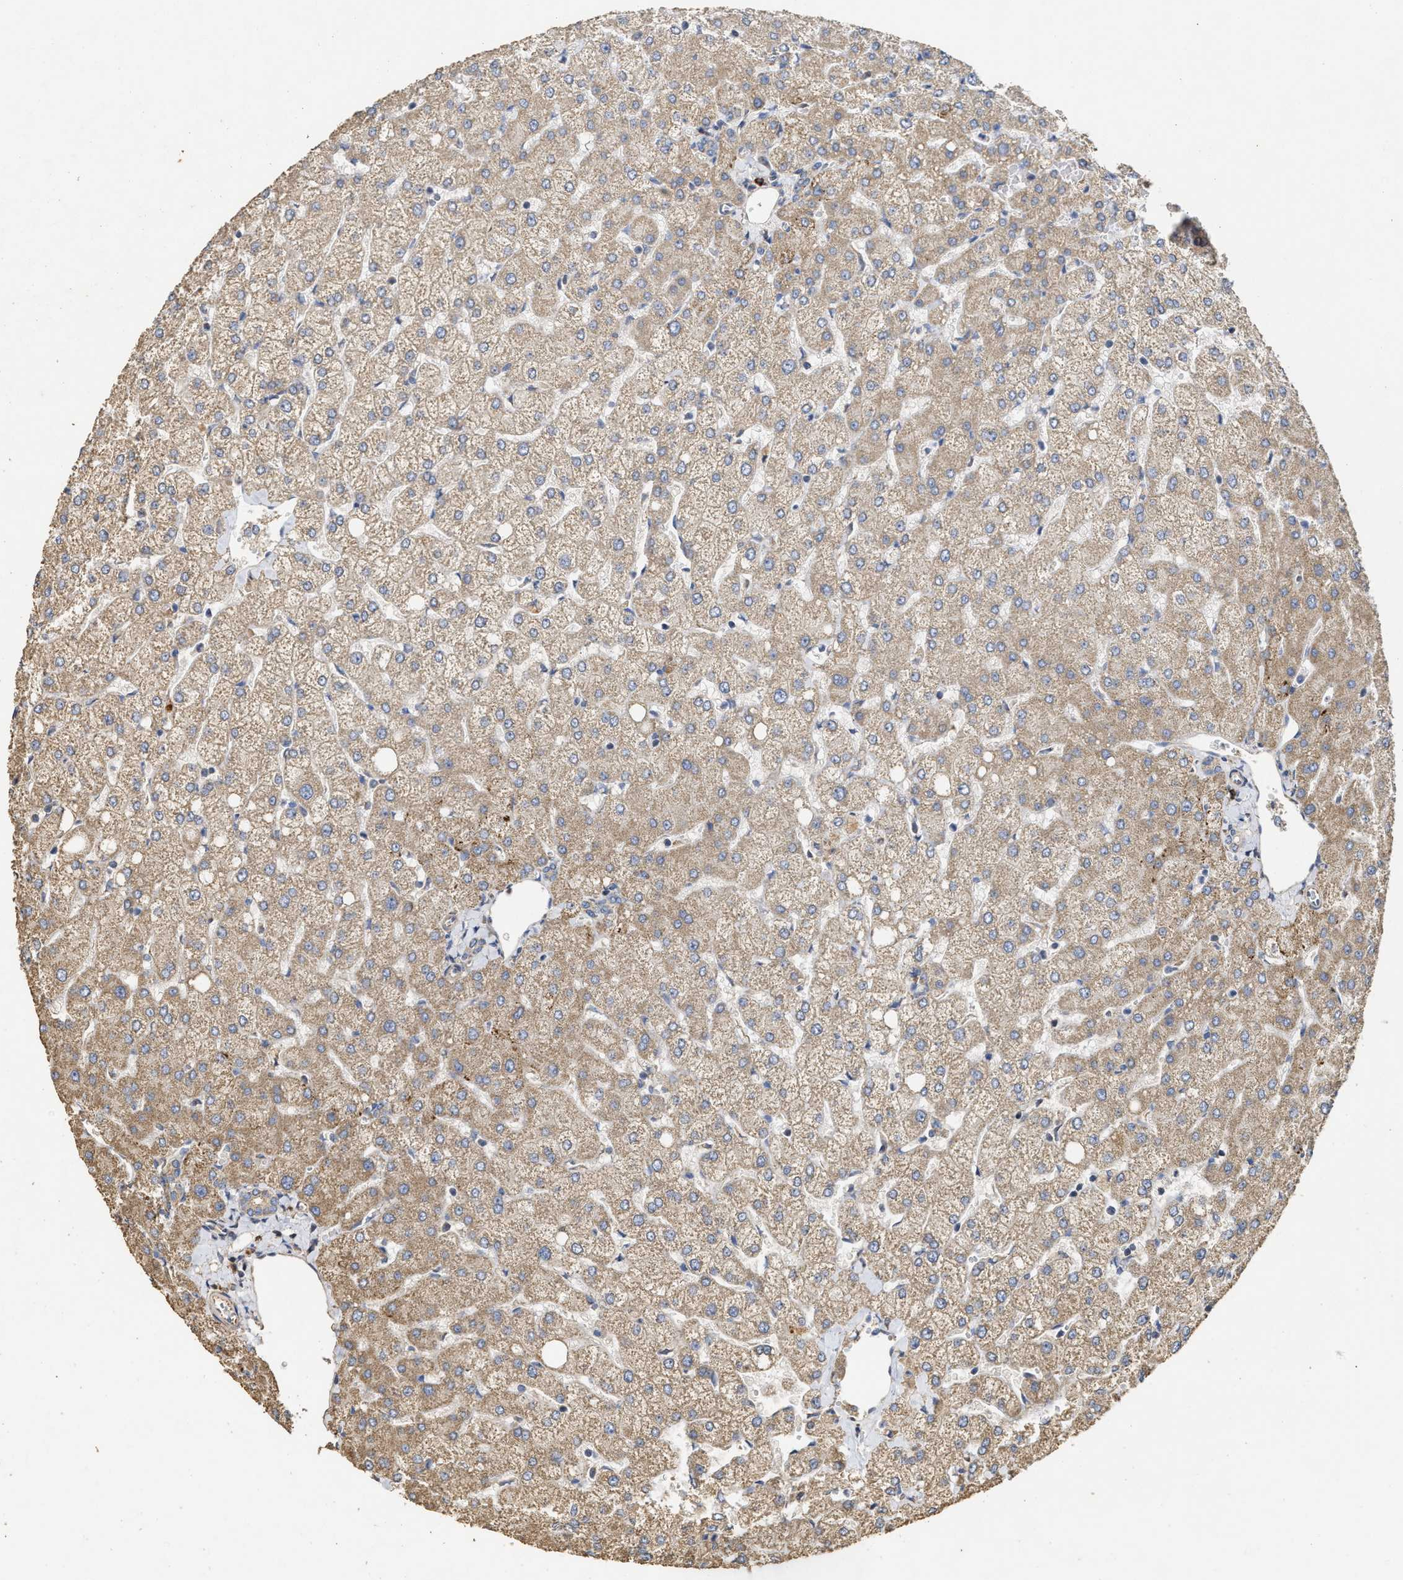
{"staining": {"intensity": "weak", "quantity": ">75%", "location": "cytoplasmic/membranous"}, "tissue": "liver", "cell_type": "Cholangiocytes", "image_type": "normal", "snomed": [{"axis": "morphology", "description": "Normal tissue, NOS"}, {"axis": "topography", "description": "Liver"}], "caption": "Brown immunohistochemical staining in benign human liver shows weak cytoplasmic/membranous positivity in approximately >75% of cholangiocytes. (DAB (3,3'-diaminobenzidine) IHC, brown staining for protein, blue staining for nuclei).", "gene": "NAV1", "patient": {"sex": "female", "age": 54}}